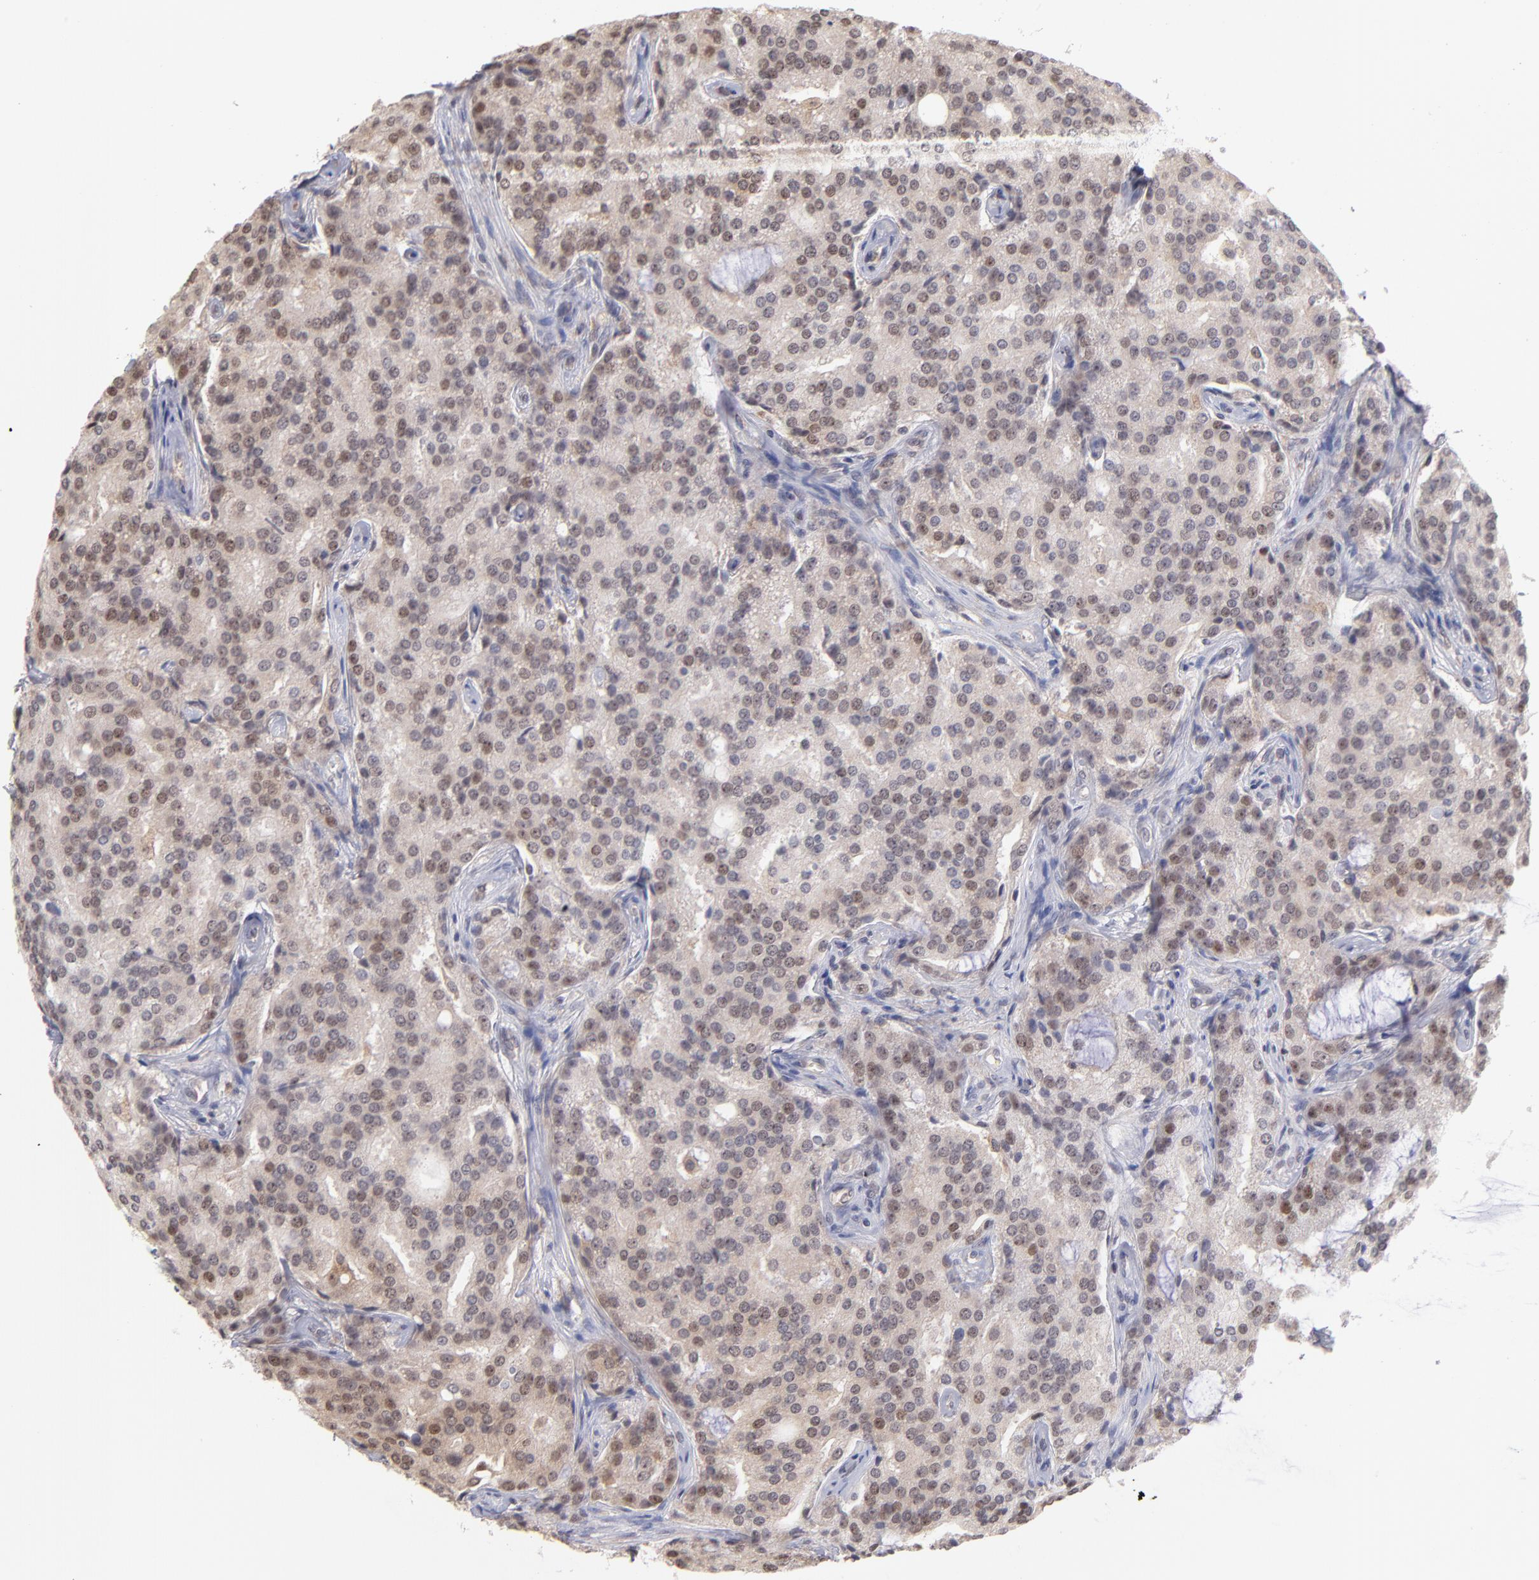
{"staining": {"intensity": "weak", "quantity": "<25%", "location": "nuclear"}, "tissue": "prostate cancer", "cell_type": "Tumor cells", "image_type": "cancer", "snomed": [{"axis": "morphology", "description": "Adenocarcinoma, High grade"}, {"axis": "topography", "description": "Prostate"}], "caption": "An IHC photomicrograph of prostate cancer is shown. There is no staining in tumor cells of prostate cancer.", "gene": "OAS1", "patient": {"sex": "male", "age": 72}}